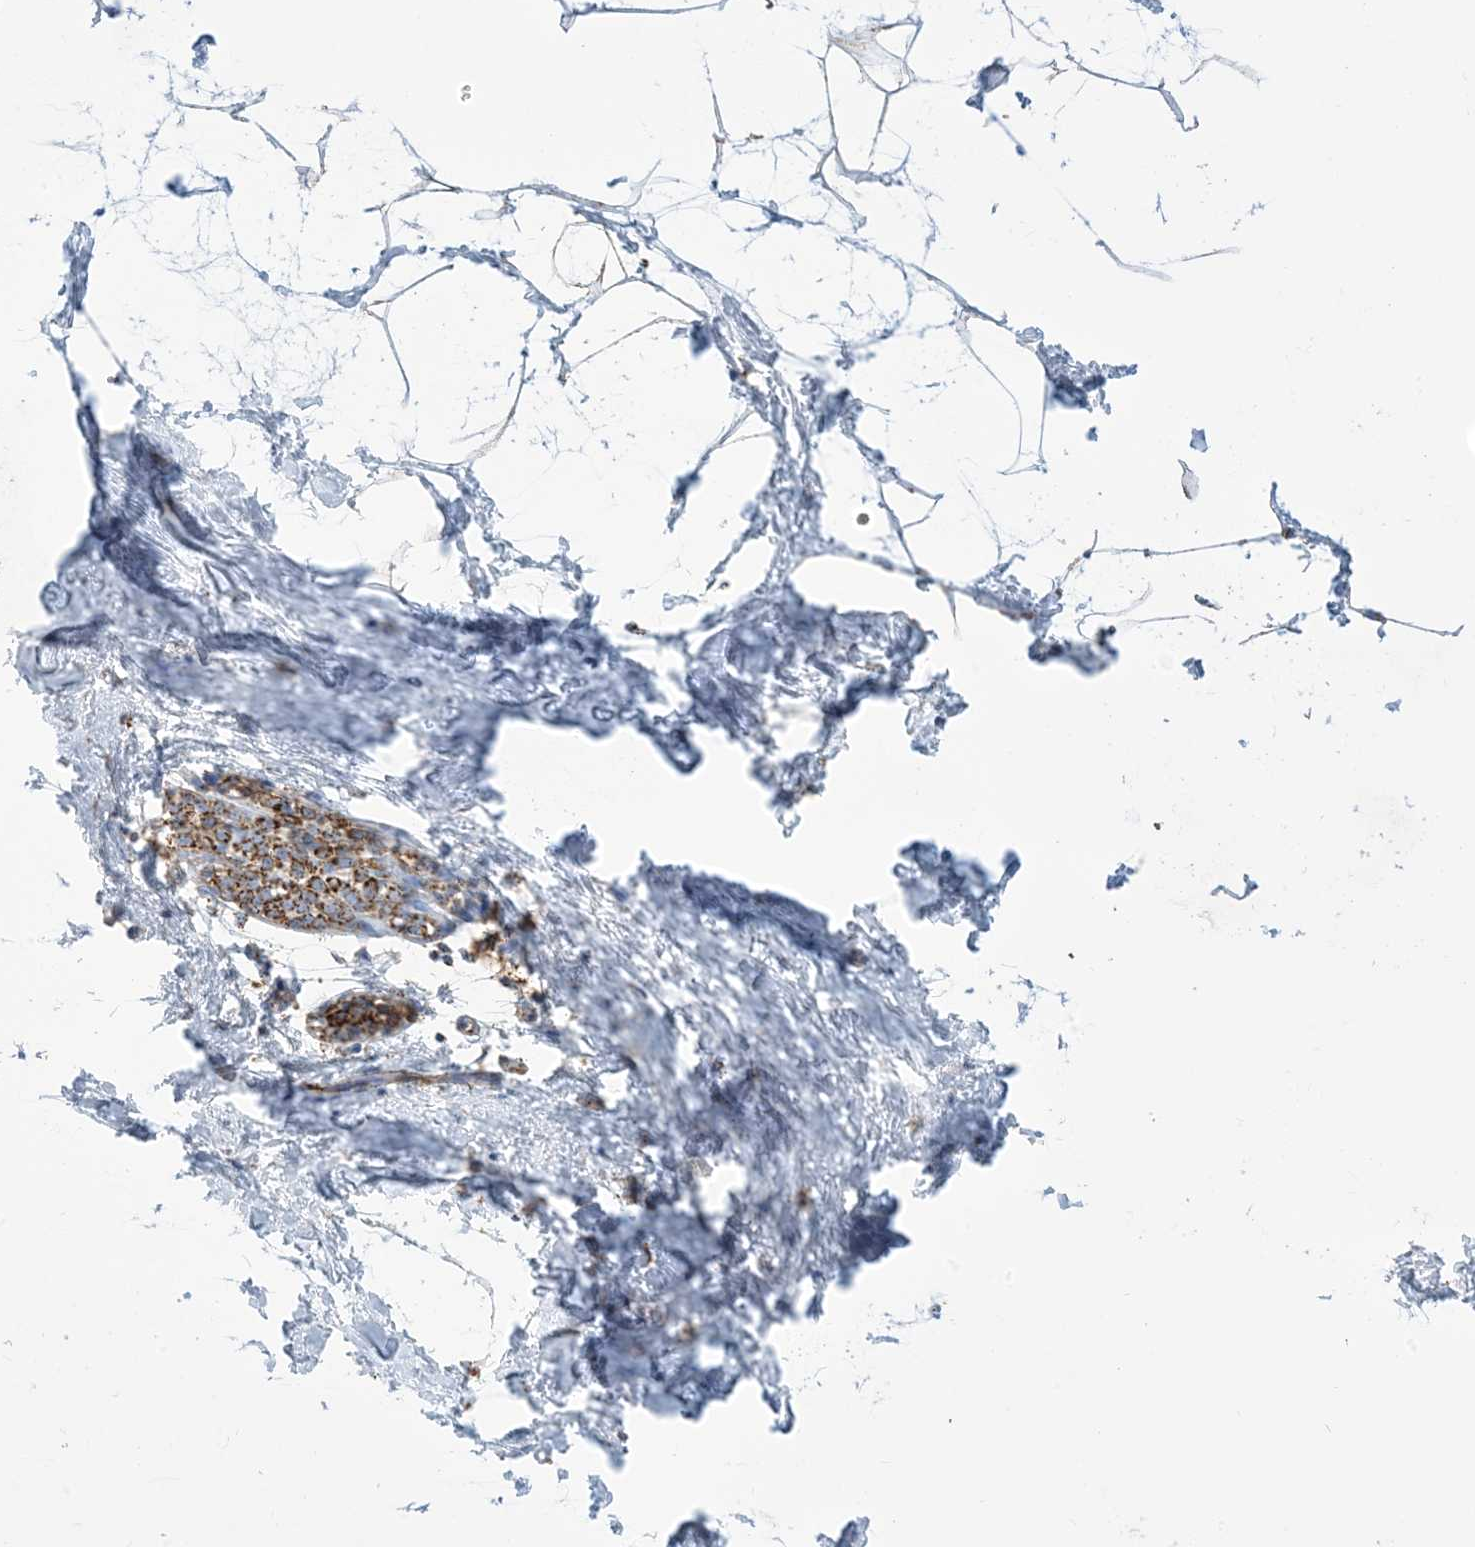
{"staining": {"intensity": "negative", "quantity": "none", "location": "none"}, "tissue": "breast", "cell_type": "Adipocytes", "image_type": "normal", "snomed": [{"axis": "morphology", "description": "Normal tissue, NOS"}, {"axis": "topography", "description": "Breast"}], "caption": "An image of breast stained for a protein demonstrates no brown staining in adipocytes. (Stains: DAB IHC with hematoxylin counter stain, Microscopy: brightfield microscopy at high magnification).", "gene": "SAMM50", "patient": {"sex": "female", "age": 62}}